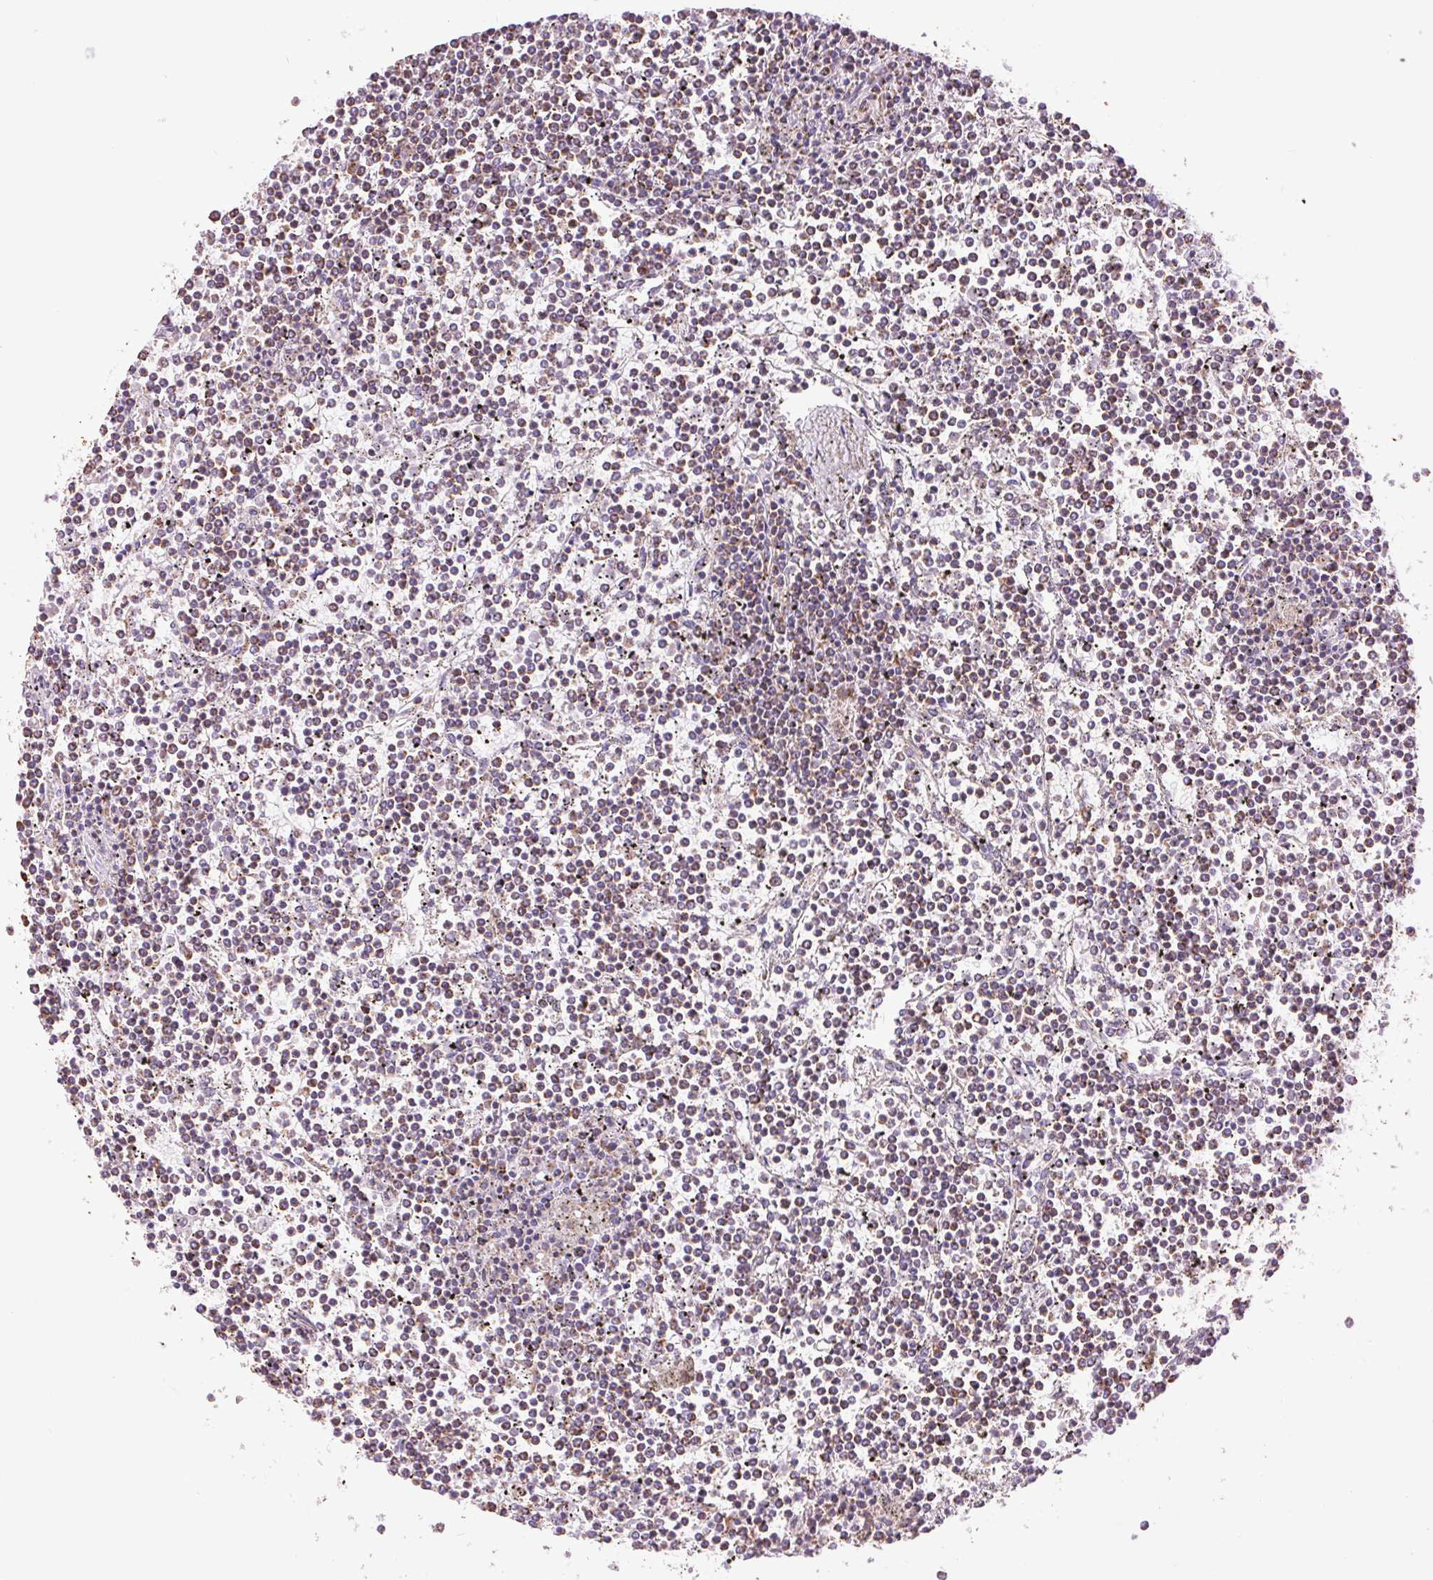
{"staining": {"intensity": "moderate", "quantity": "25%-75%", "location": "cytoplasmic/membranous"}, "tissue": "lymphoma", "cell_type": "Tumor cells", "image_type": "cancer", "snomed": [{"axis": "morphology", "description": "Malignant lymphoma, non-Hodgkin's type, Low grade"}, {"axis": "topography", "description": "Spleen"}], "caption": "The image reveals immunohistochemical staining of malignant lymphoma, non-Hodgkin's type (low-grade). There is moderate cytoplasmic/membranous positivity is seen in about 25%-75% of tumor cells.", "gene": "ATP5PB", "patient": {"sex": "female", "age": 19}}